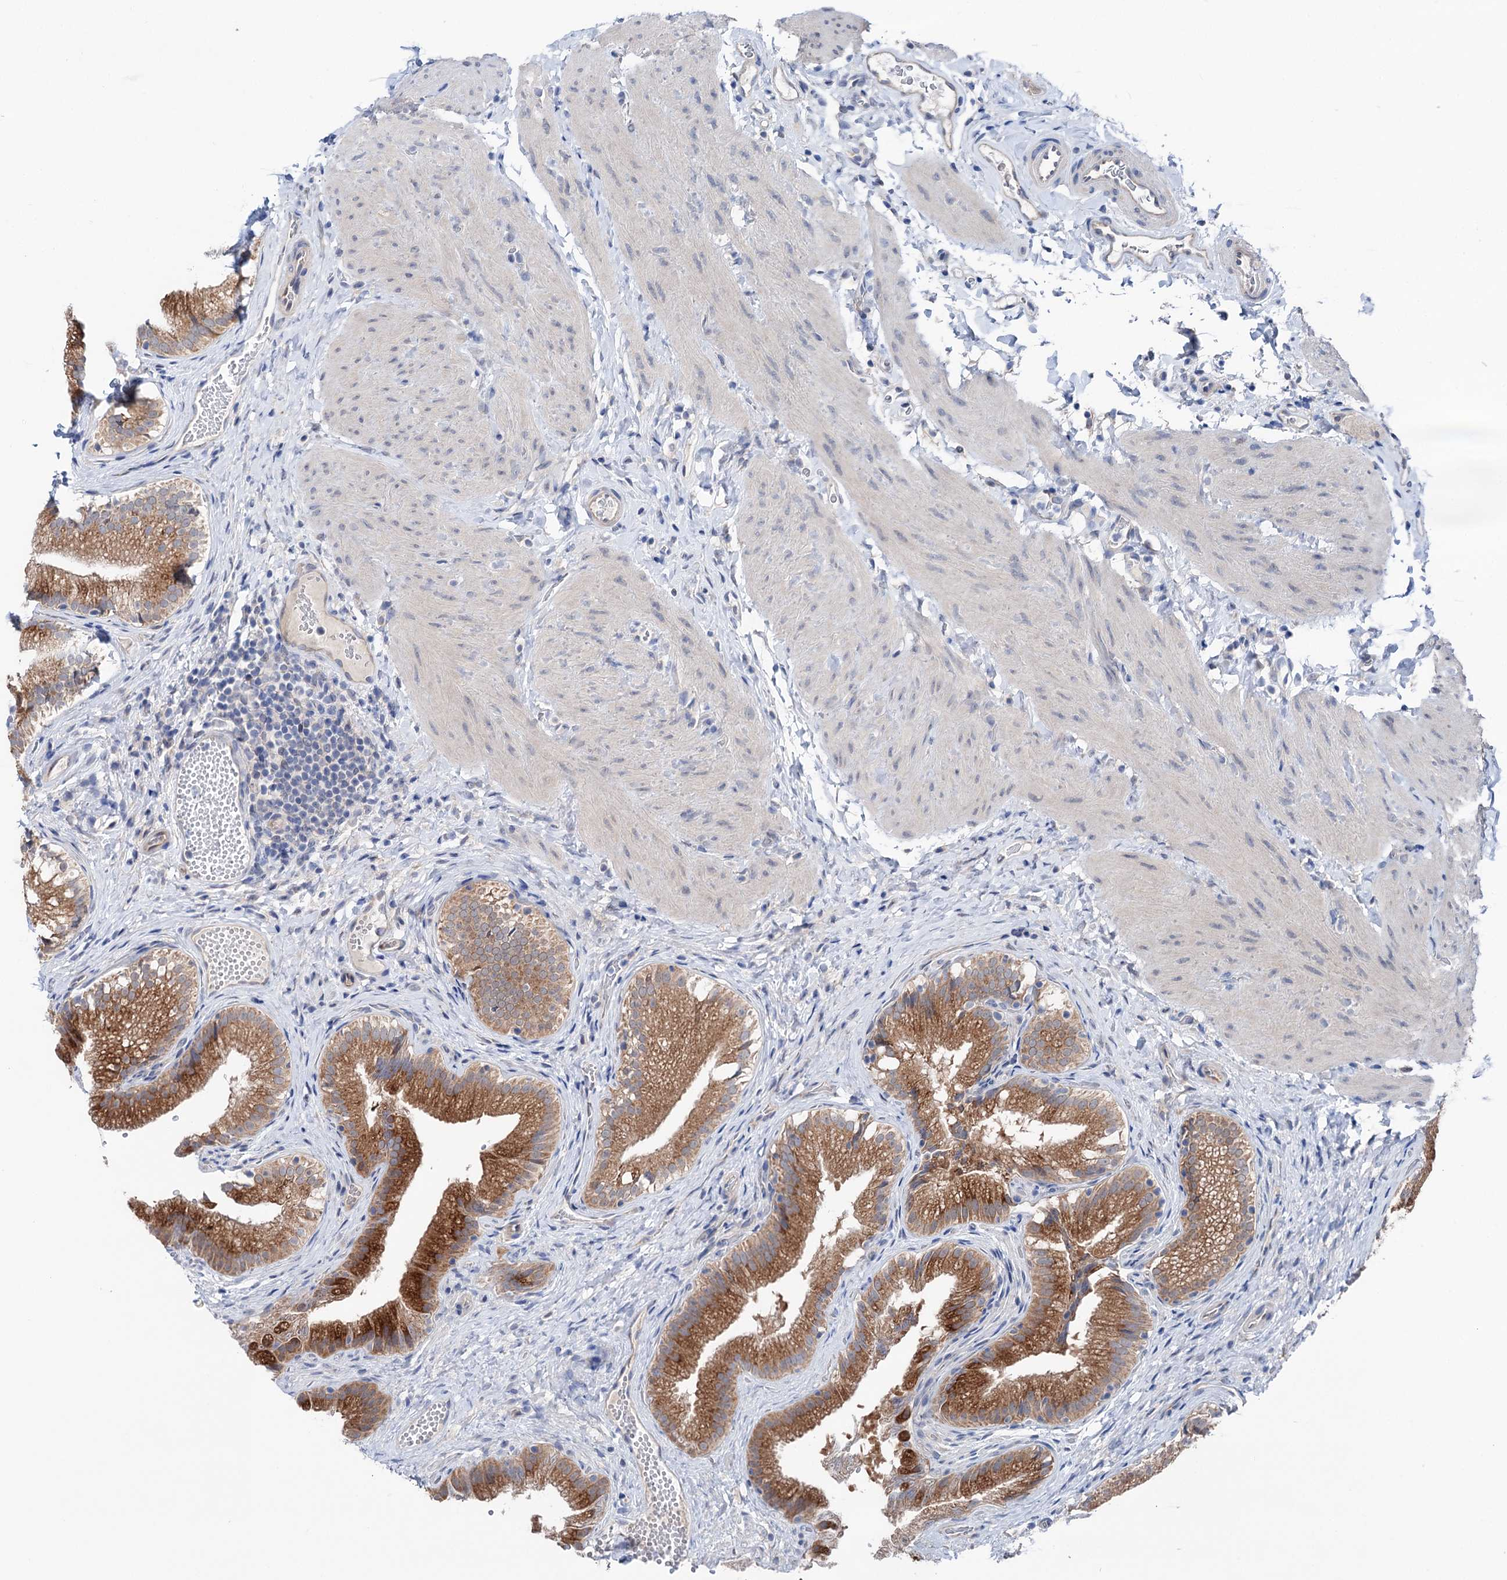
{"staining": {"intensity": "strong", "quantity": ">75%", "location": "cytoplasmic/membranous"}, "tissue": "gallbladder", "cell_type": "Glandular cells", "image_type": "normal", "snomed": [{"axis": "morphology", "description": "Normal tissue, NOS"}, {"axis": "topography", "description": "Gallbladder"}], "caption": "Protein analysis of unremarkable gallbladder displays strong cytoplasmic/membranous staining in approximately >75% of glandular cells. (DAB (3,3'-diaminobenzidine) IHC with brightfield microscopy, high magnification).", "gene": "SHROOM1", "patient": {"sex": "female", "age": 30}}